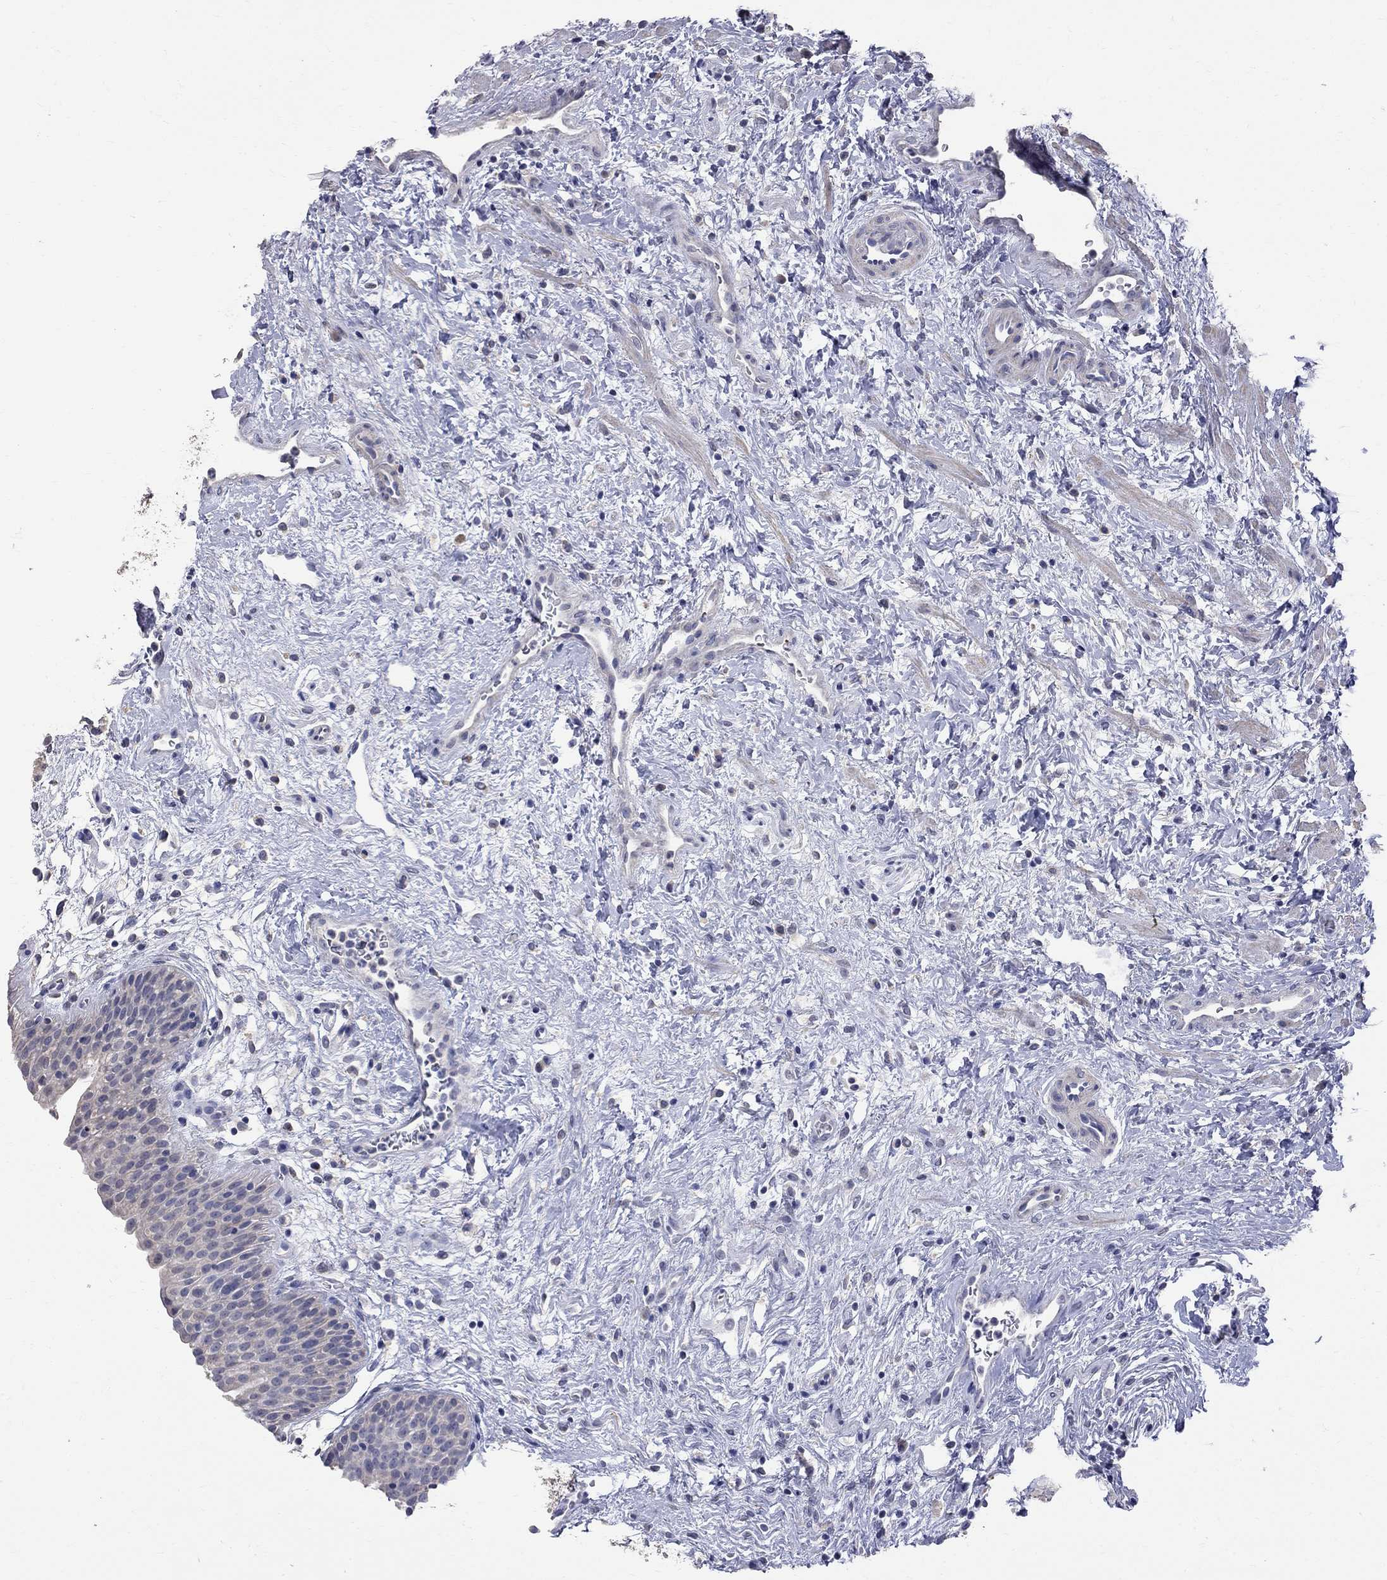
{"staining": {"intensity": "negative", "quantity": "none", "location": "none"}, "tissue": "urinary bladder", "cell_type": "Urothelial cells", "image_type": "normal", "snomed": [{"axis": "morphology", "description": "Normal tissue, NOS"}, {"axis": "topography", "description": "Urinary bladder"}], "caption": "High magnification brightfield microscopy of benign urinary bladder stained with DAB (3,3'-diaminobenzidine) (brown) and counterstained with hematoxylin (blue): urothelial cells show no significant positivity.", "gene": "CKAP2", "patient": {"sex": "male", "age": 37}}